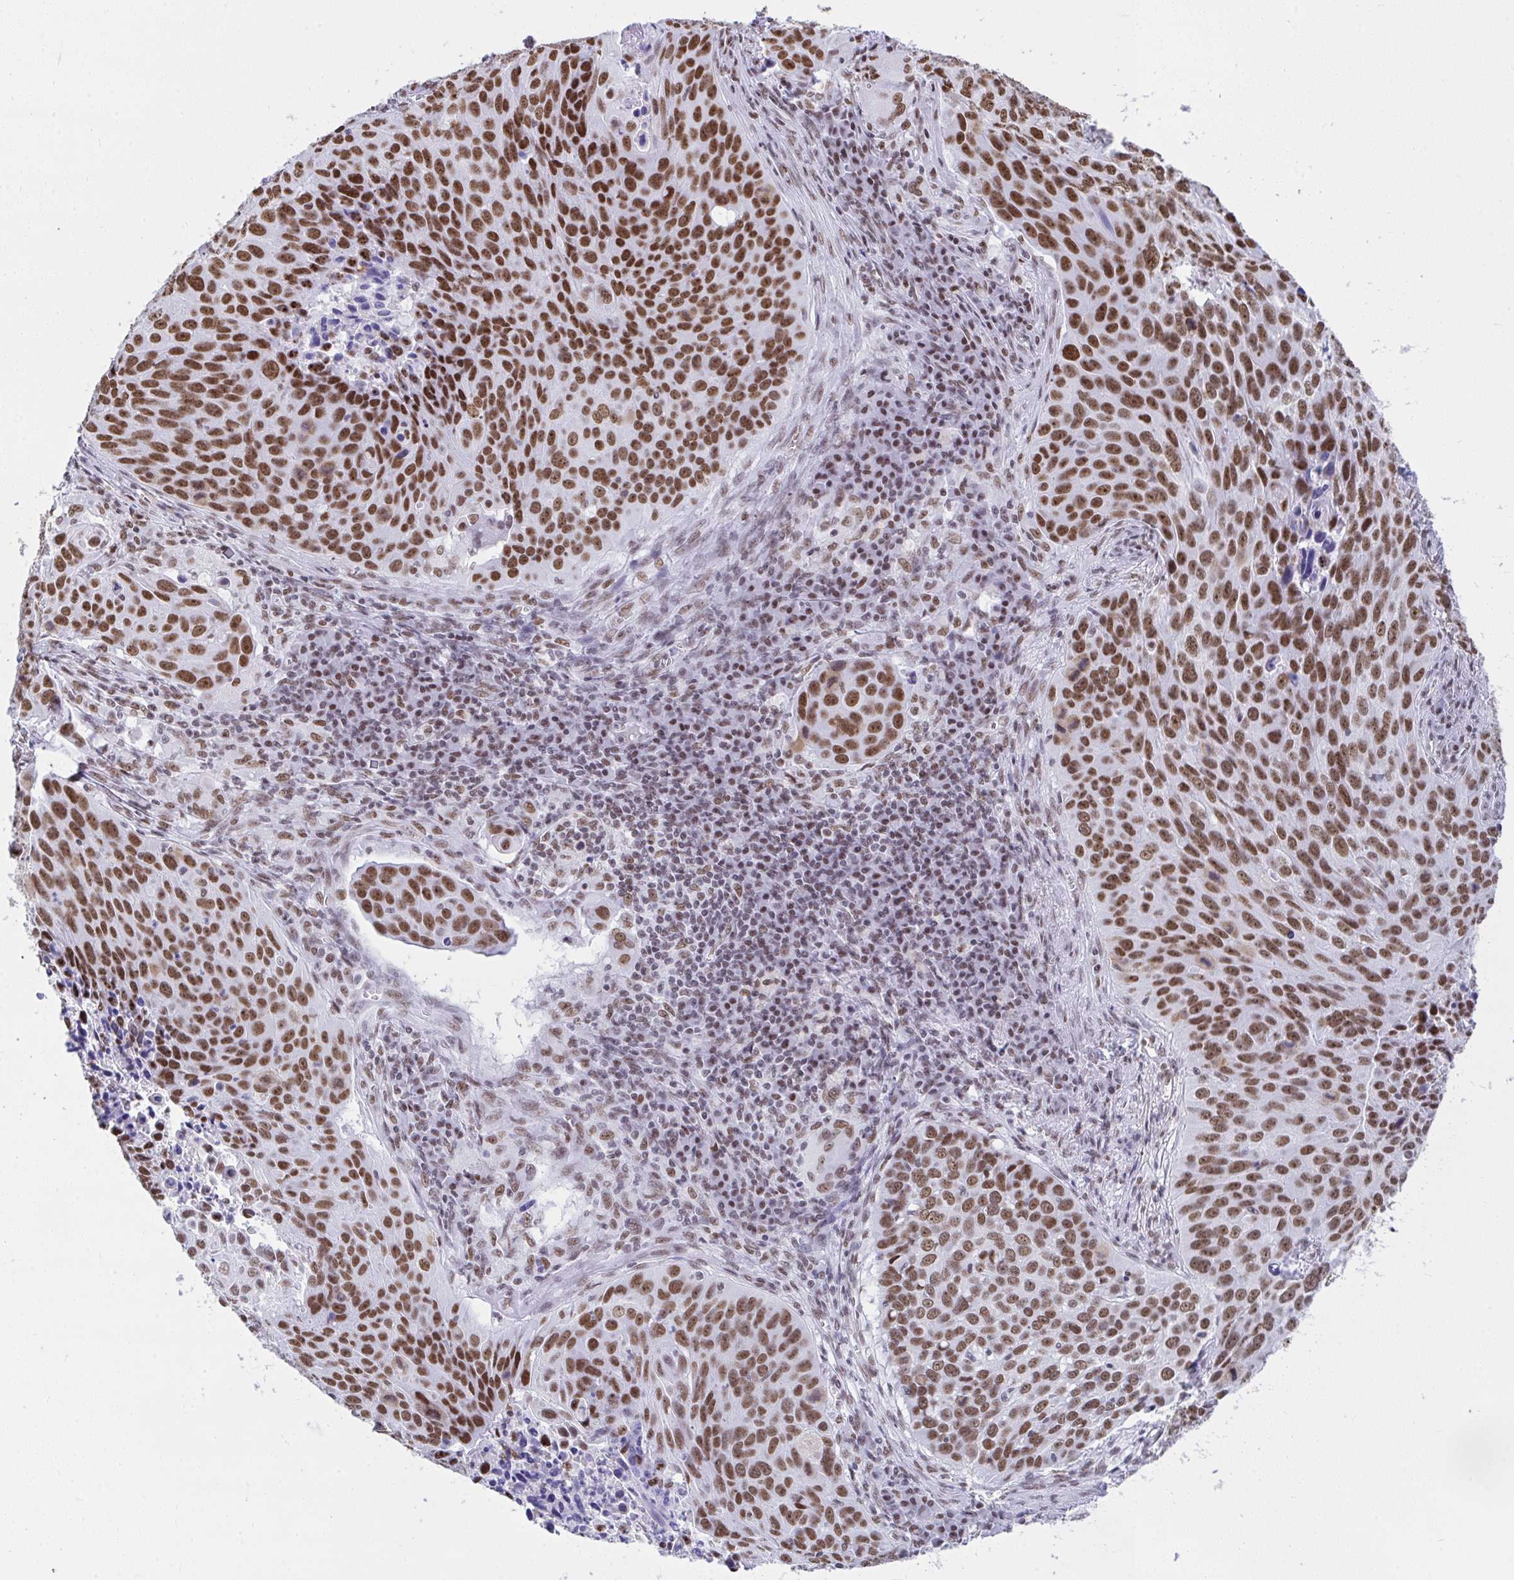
{"staining": {"intensity": "strong", "quantity": ">75%", "location": "nuclear"}, "tissue": "lung cancer", "cell_type": "Tumor cells", "image_type": "cancer", "snomed": [{"axis": "morphology", "description": "Squamous cell carcinoma, NOS"}, {"axis": "topography", "description": "Lung"}], "caption": "A histopathology image of lung cancer (squamous cell carcinoma) stained for a protein shows strong nuclear brown staining in tumor cells.", "gene": "DDX52", "patient": {"sex": "male", "age": 78}}